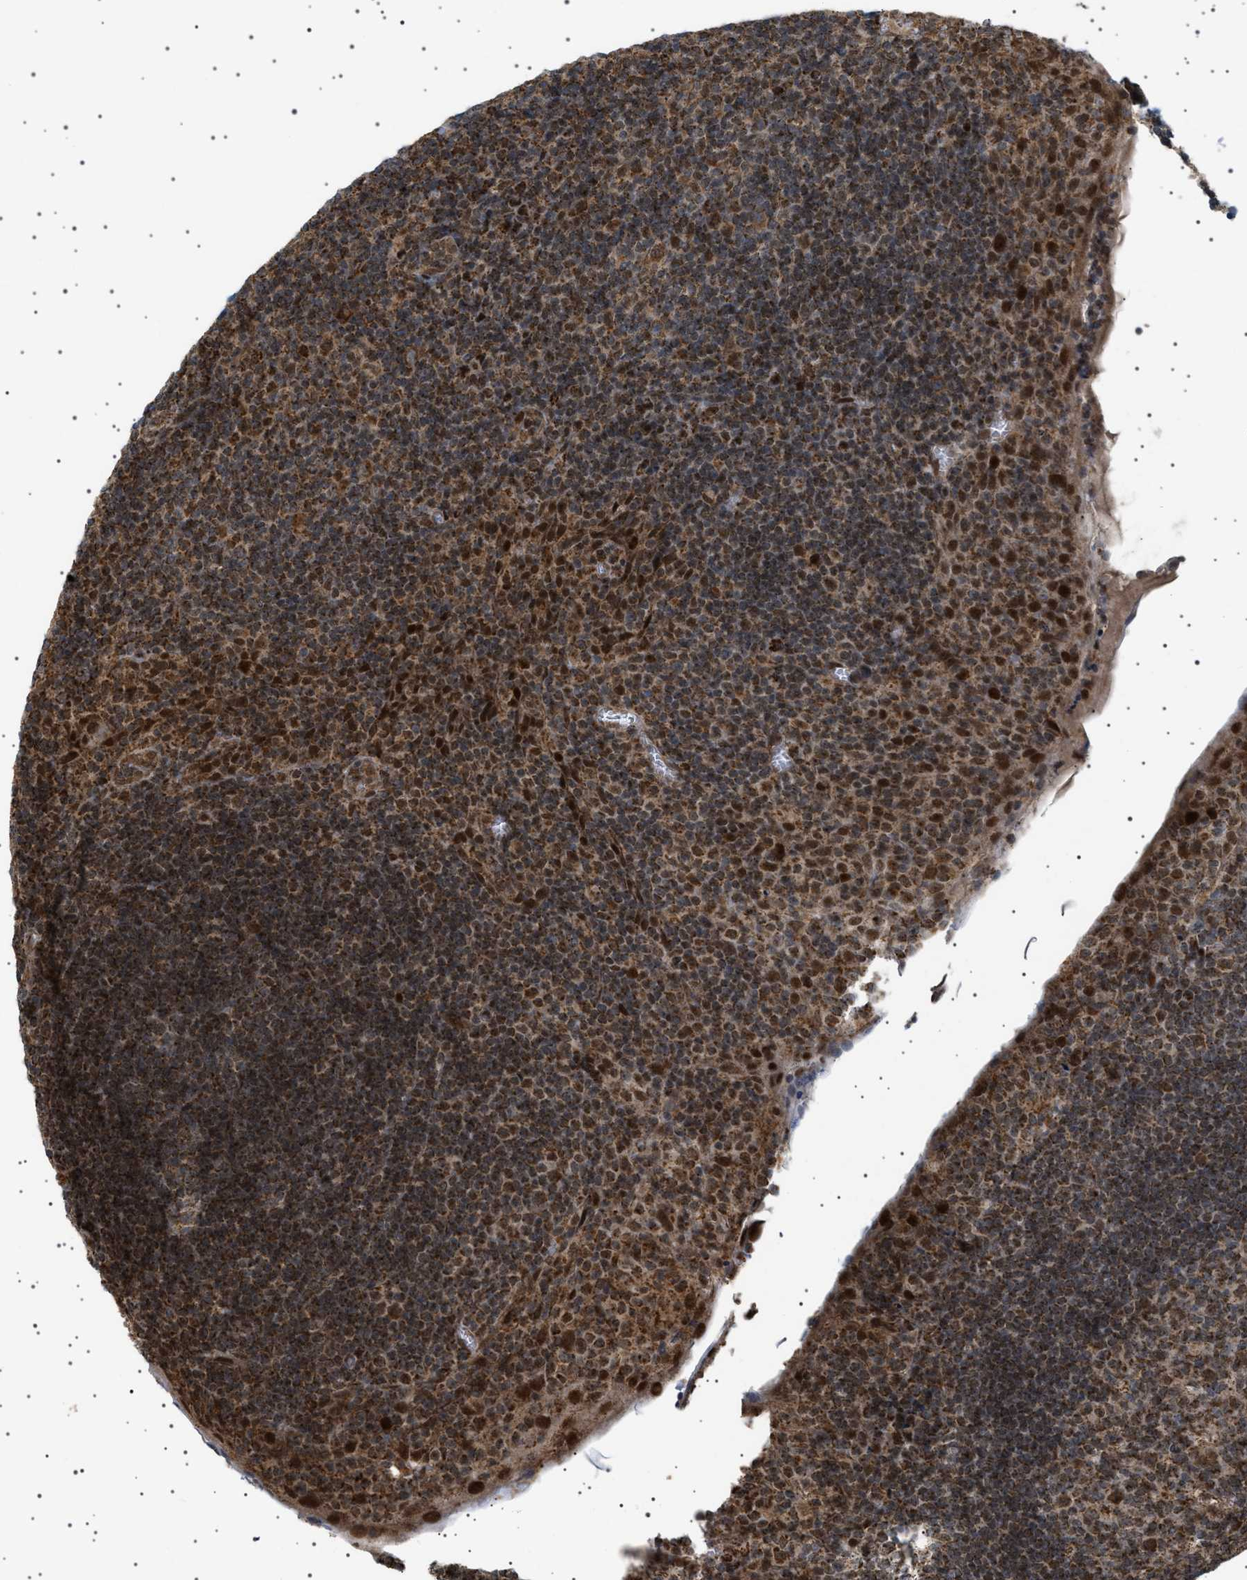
{"staining": {"intensity": "moderate", "quantity": ">75%", "location": "cytoplasmic/membranous,nuclear"}, "tissue": "tonsil", "cell_type": "Germinal center cells", "image_type": "normal", "snomed": [{"axis": "morphology", "description": "Normal tissue, NOS"}, {"axis": "topography", "description": "Tonsil"}], "caption": "This photomicrograph displays IHC staining of unremarkable human tonsil, with medium moderate cytoplasmic/membranous,nuclear staining in about >75% of germinal center cells.", "gene": "MELK", "patient": {"sex": "male", "age": 37}}